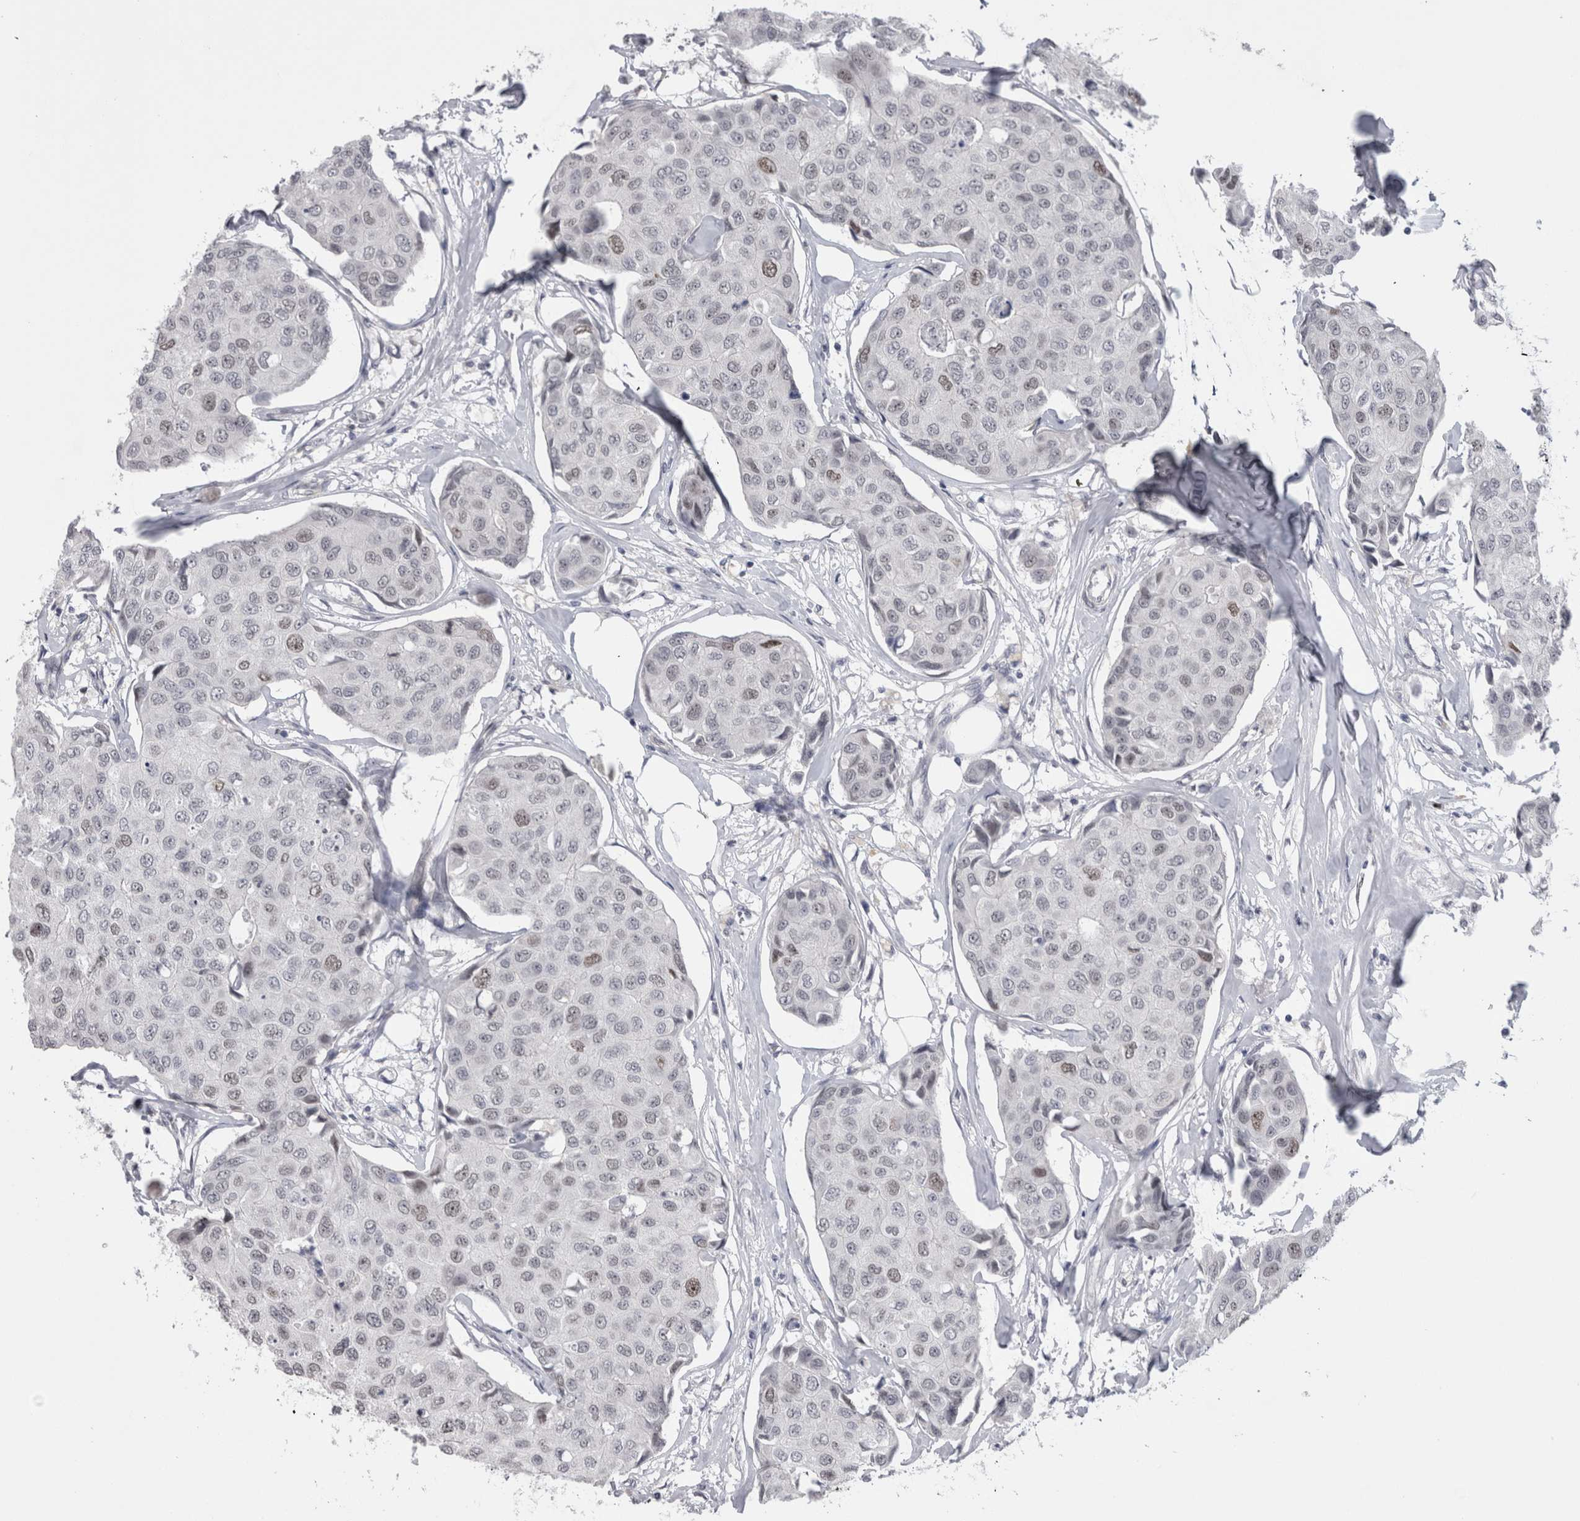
{"staining": {"intensity": "weak", "quantity": "<25%", "location": "nuclear"}, "tissue": "breast cancer", "cell_type": "Tumor cells", "image_type": "cancer", "snomed": [{"axis": "morphology", "description": "Duct carcinoma"}, {"axis": "topography", "description": "Breast"}], "caption": "The photomicrograph displays no significant staining in tumor cells of breast cancer.", "gene": "KIF18B", "patient": {"sex": "female", "age": 80}}